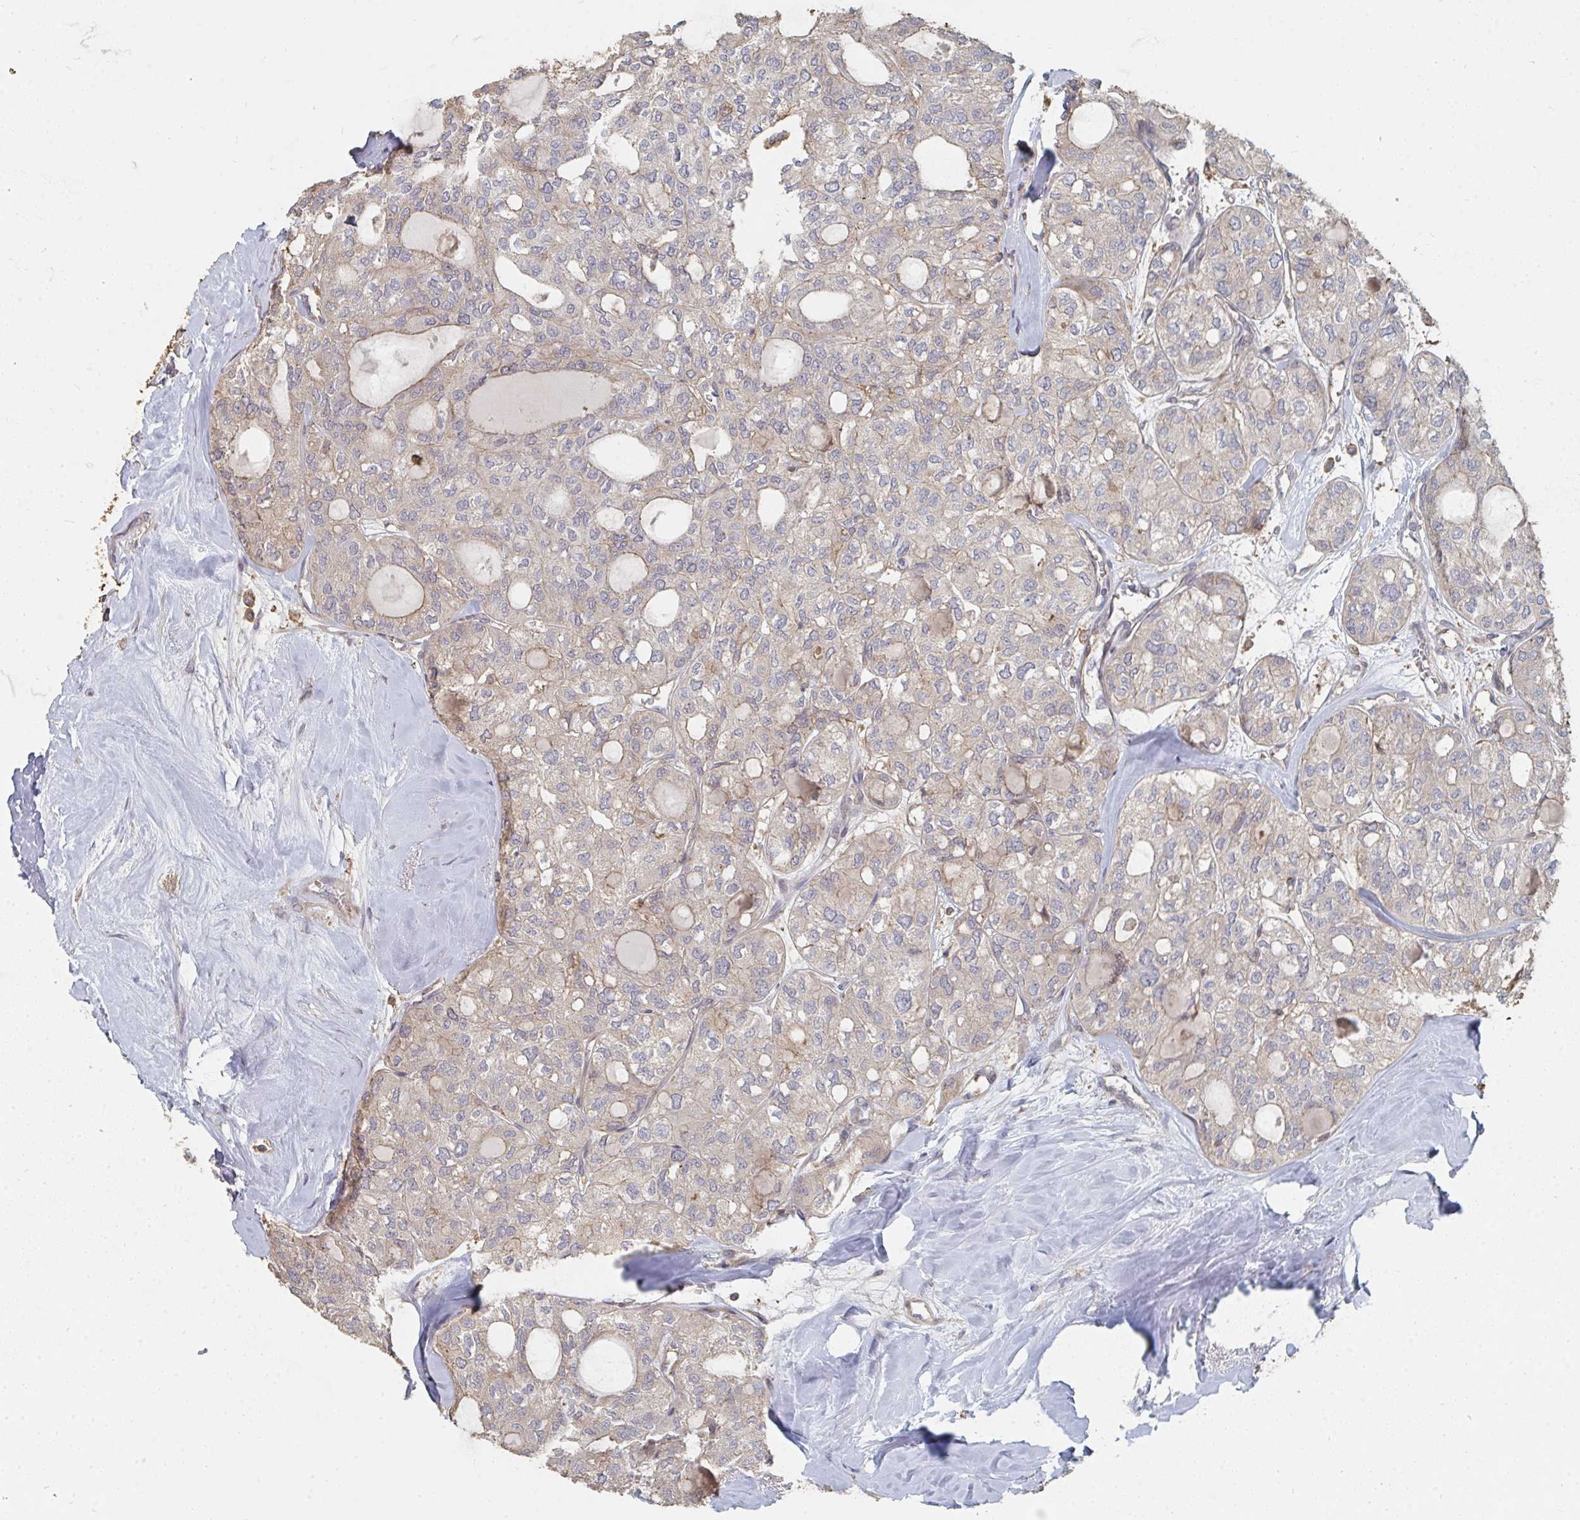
{"staining": {"intensity": "weak", "quantity": "25%-75%", "location": "cytoplasmic/membranous"}, "tissue": "thyroid cancer", "cell_type": "Tumor cells", "image_type": "cancer", "snomed": [{"axis": "morphology", "description": "Follicular adenoma carcinoma, NOS"}, {"axis": "topography", "description": "Thyroid gland"}], "caption": "Thyroid follicular adenoma carcinoma was stained to show a protein in brown. There is low levels of weak cytoplasmic/membranous positivity in about 25%-75% of tumor cells.", "gene": "PTEN", "patient": {"sex": "male", "age": 75}}